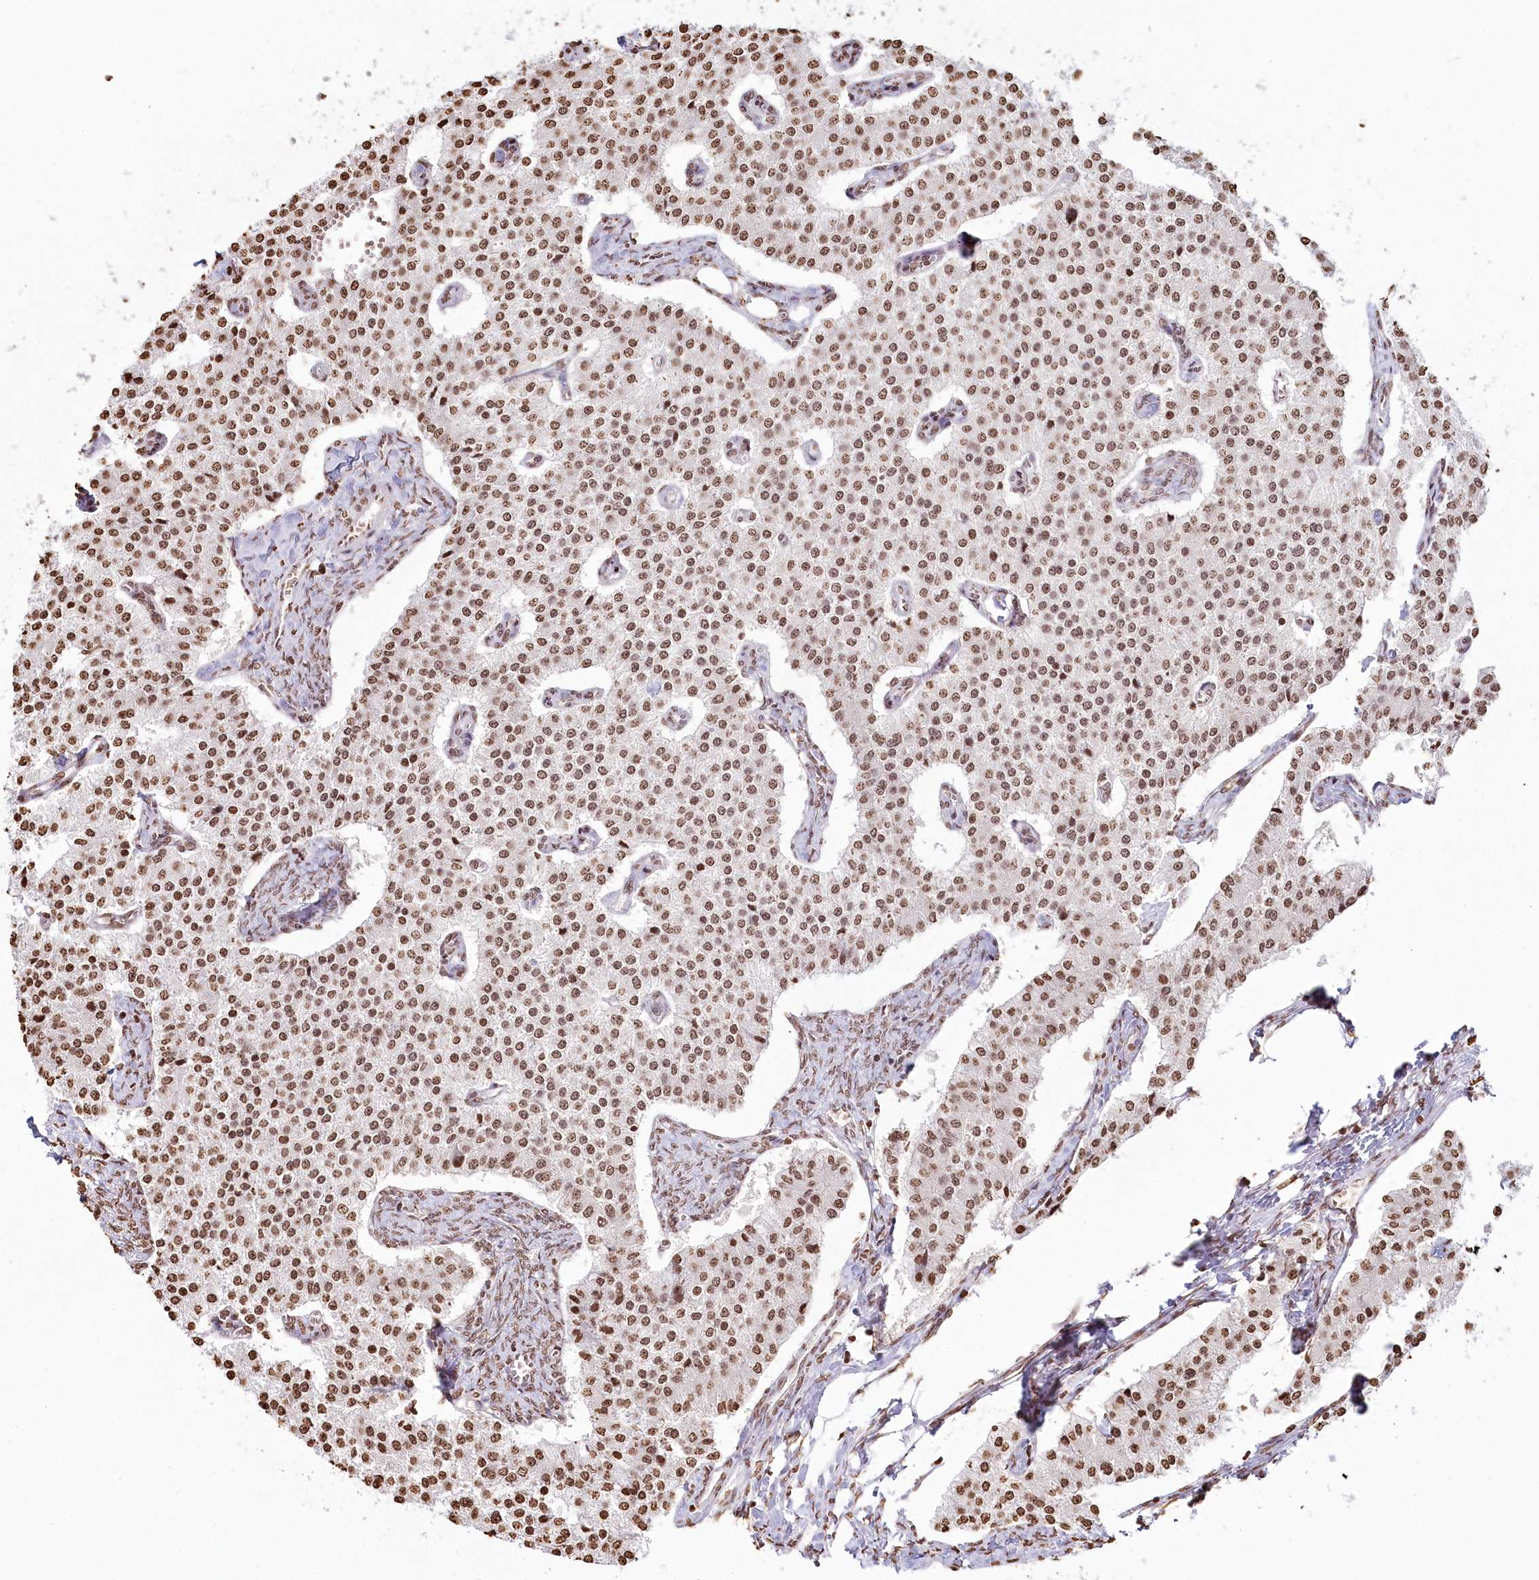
{"staining": {"intensity": "moderate", "quantity": ">75%", "location": "nuclear"}, "tissue": "carcinoid", "cell_type": "Tumor cells", "image_type": "cancer", "snomed": [{"axis": "morphology", "description": "Carcinoid, malignant, NOS"}, {"axis": "topography", "description": "Colon"}], "caption": "There is medium levels of moderate nuclear positivity in tumor cells of carcinoid, as demonstrated by immunohistochemical staining (brown color).", "gene": "FAM13A", "patient": {"sex": "female", "age": 52}}